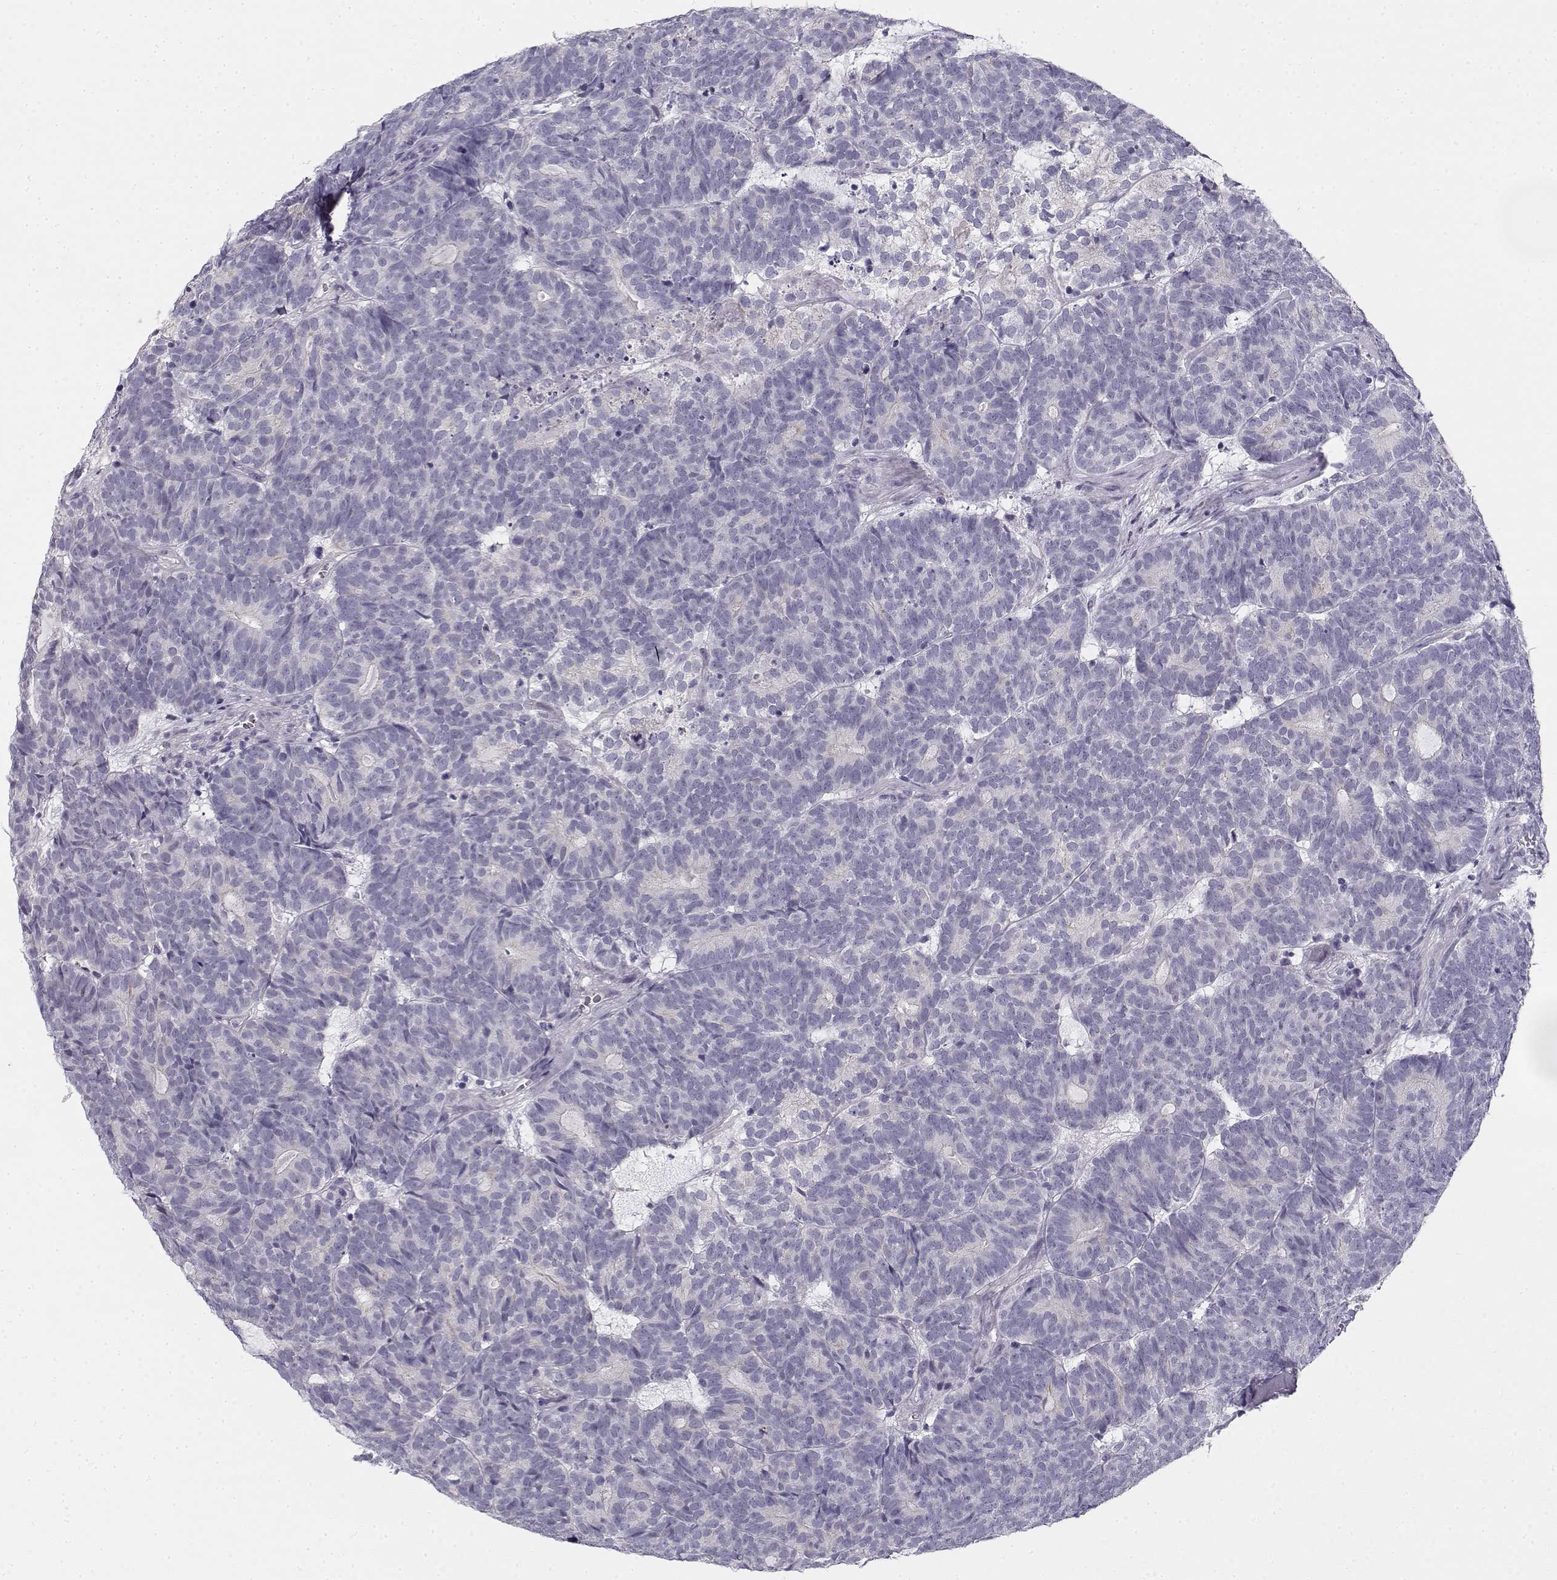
{"staining": {"intensity": "negative", "quantity": "none", "location": "none"}, "tissue": "head and neck cancer", "cell_type": "Tumor cells", "image_type": "cancer", "snomed": [{"axis": "morphology", "description": "Adenocarcinoma, NOS"}, {"axis": "topography", "description": "Head-Neck"}], "caption": "Immunohistochemistry histopathology image of neoplastic tissue: human head and neck cancer (adenocarcinoma) stained with DAB (3,3'-diaminobenzidine) displays no significant protein positivity in tumor cells.", "gene": "CREB3L3", "patient": {"sex": "female", "age": 81}}